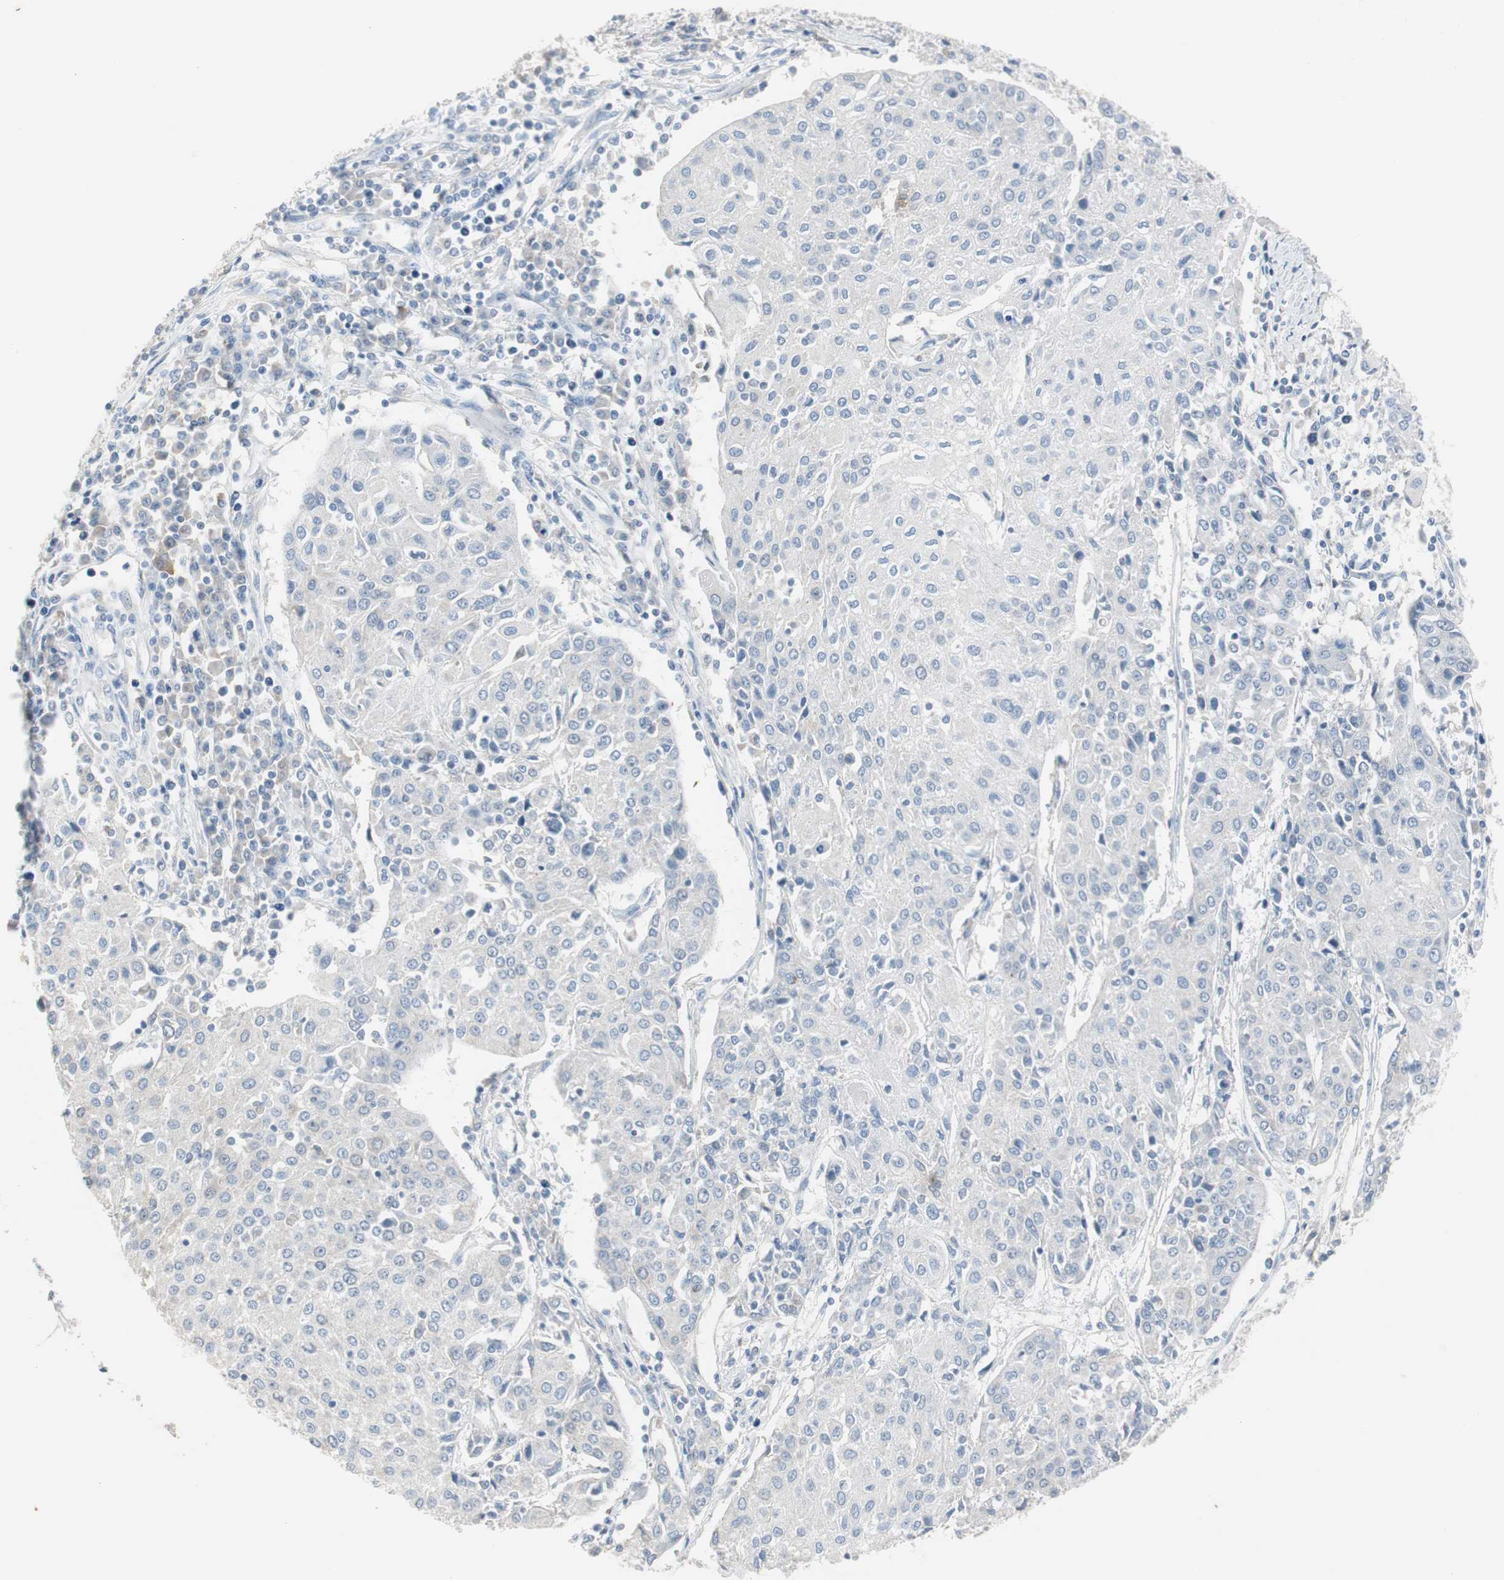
{"staining": {"intensity": "negative", "quantity": "none", "location": "none"}, "tissue": "urothelial cancer", "cell_type": "Tumor cells", "image_type": "cancer", "snomed": [{"axis": "morphology", "description": "Urothelial carcinoma, High grade"}, {"axis": "topography", "description": "Urinary bladder"}], "caption": "High magnification brightfield microscopy of urothelial cancer stained with DAB (3,3'-diaminobenzidine) (brown) and counterstained with hematoxylin (blue): tumor cells show no significant expression.", "gene": "TK1", "patient": {"sex": "female", "age": 85}}